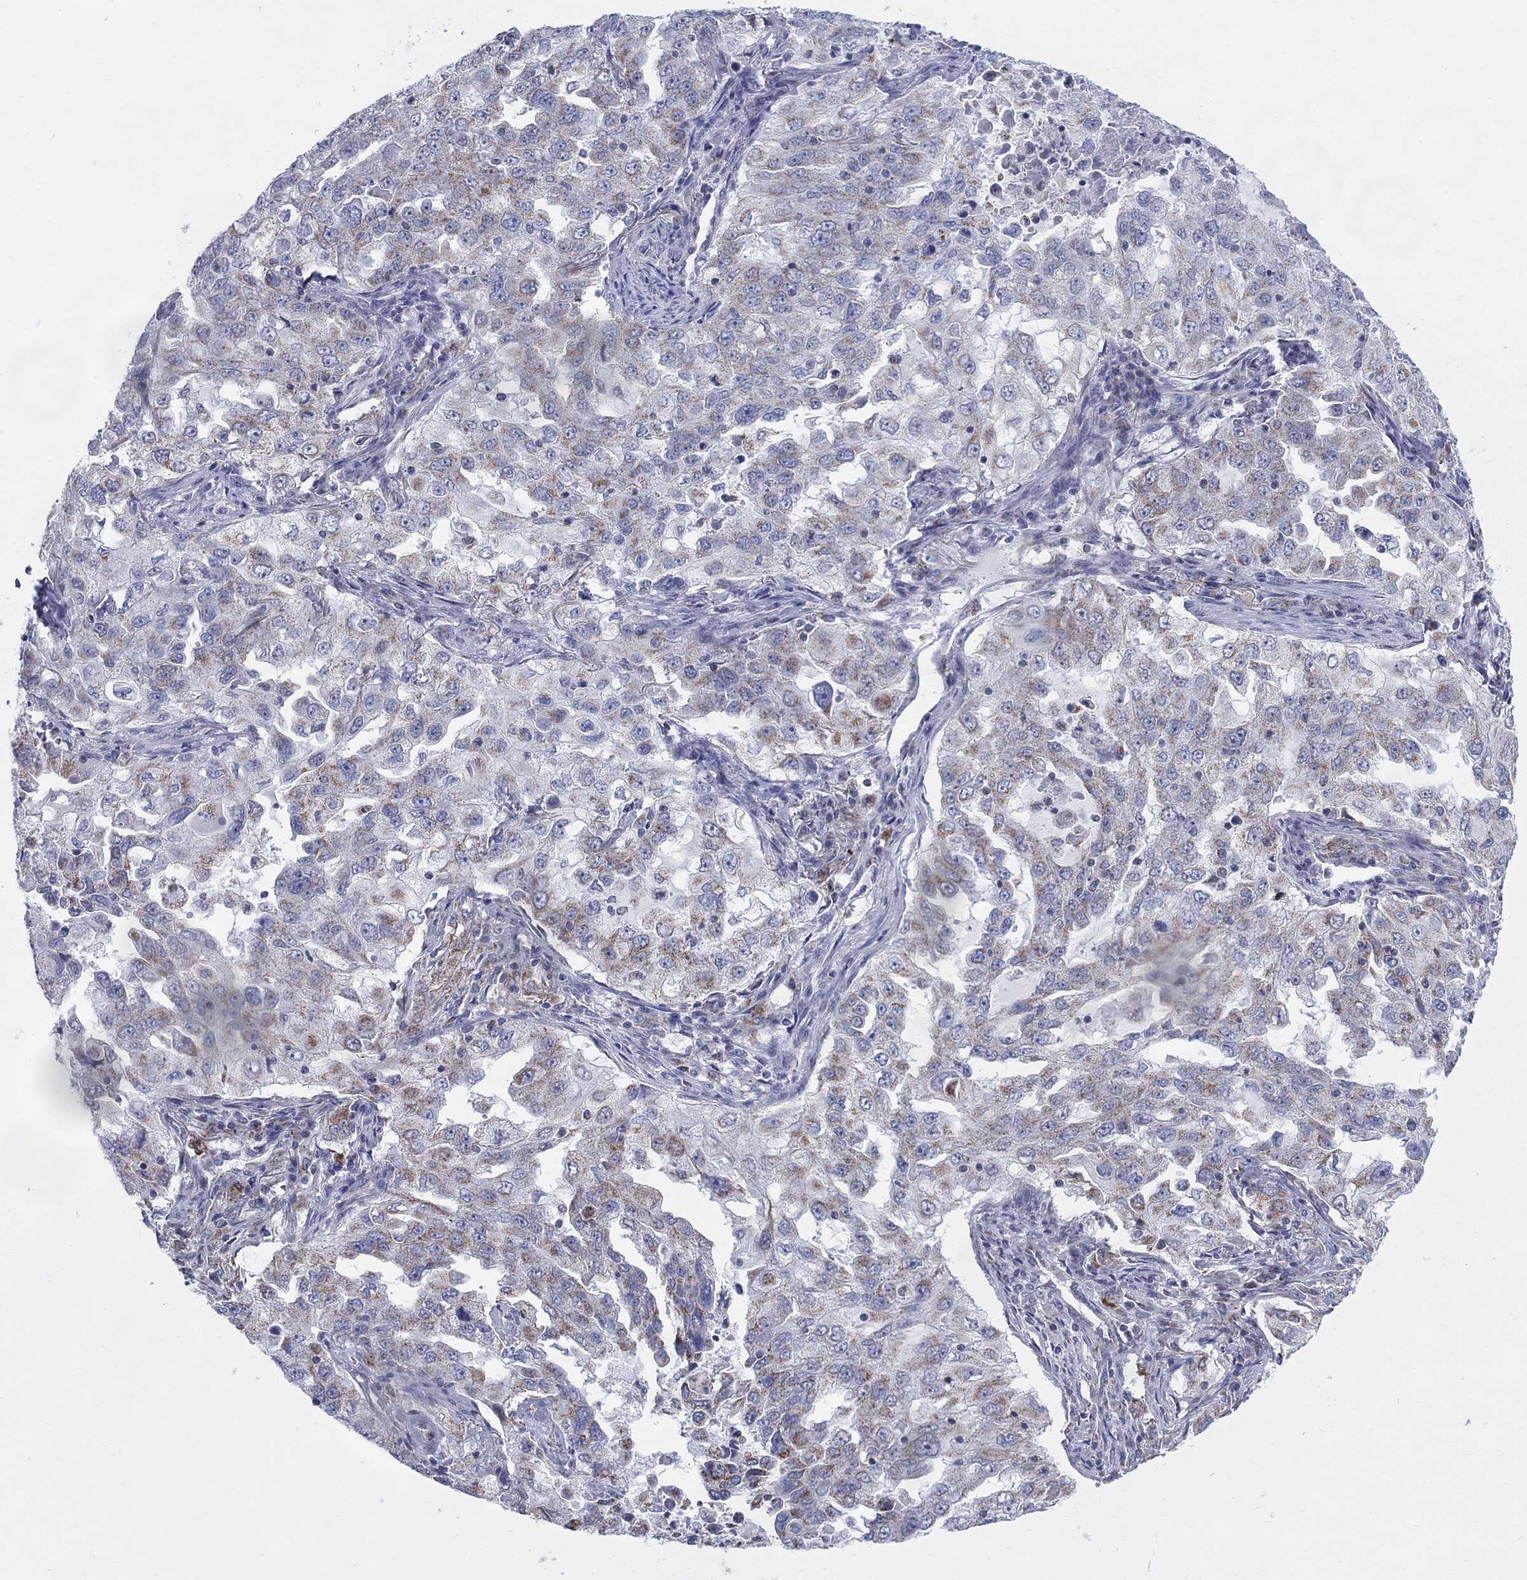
{"staining": {"intensity": "moderate", "quantity": "<25%", "location": "cytoplasmic/membranous"}, "tissue": "lung cancer", "cell_type": "Tumor cells", "image_type": "cancer", "snomed": [{"axis": "morphology", "description": "Adenocarcinoma, NOS"}, {"axis": "topography", "description": "Lung"}], "caption": "The histopathology image shows a brown stain indicating the presence of a protein in the cytoplasmic/membranous of tumor cells in lung adenocarcinoma.", "gene": "KISS1R", "patient": {"sex": "female", "age": 61}}